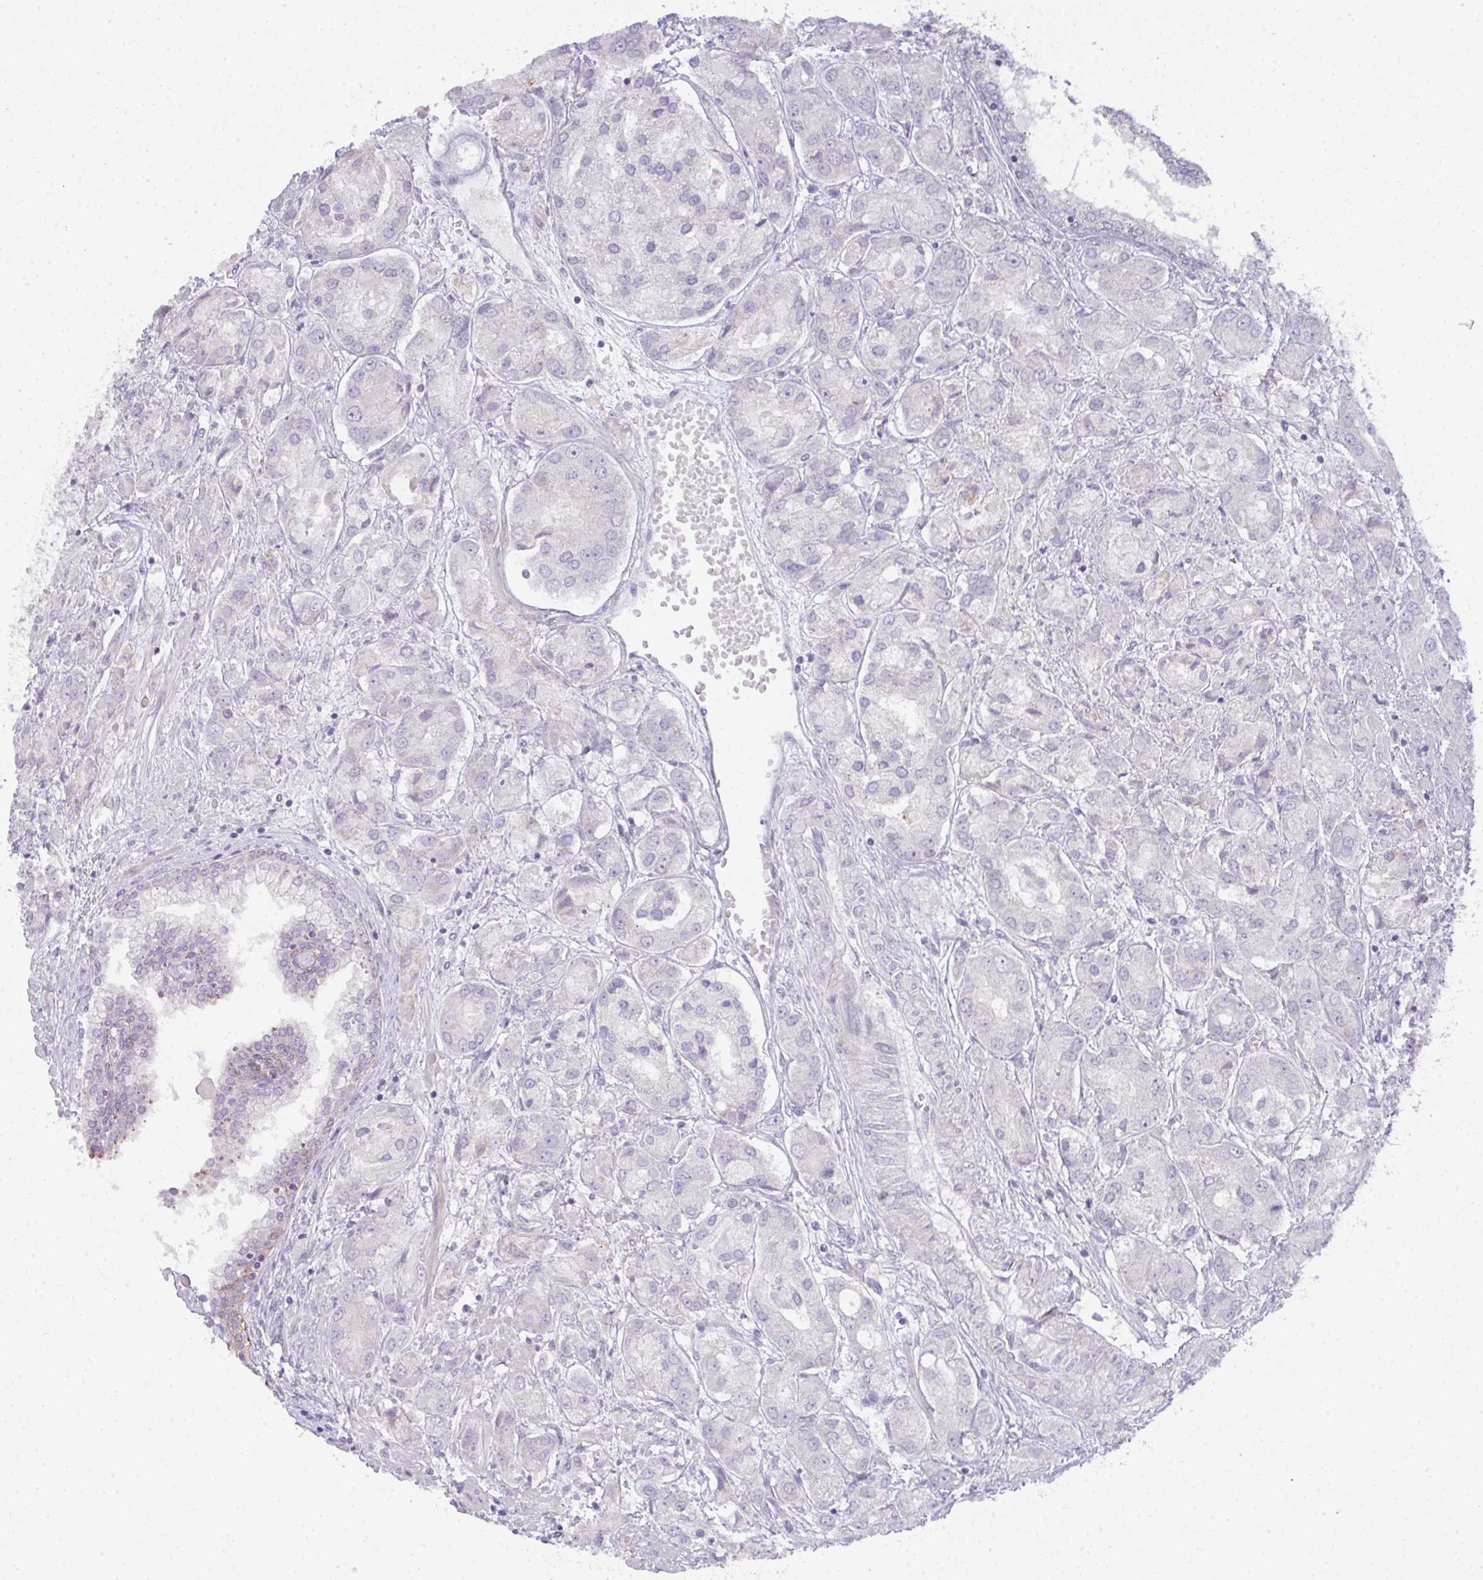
{"staining": {"intensity": "negative", "quantity": "none", "location": "none"}, "tissue": "prostate cancer", "cell_type": "Tumor cells", "image_type": "cancer", "snomed": [{"axis": "morphology", "description": "Adenocarcinoma, High grade"}, {"axis": "topography", "description": "Prostate"}], "caption": "Protein analysis of prostate adenocarcinoma (high-grade) demonstrates no significant positivity in tumor cells.", "gene": "SIRPB2", "patient": {"sex": "male", "age": 67}}